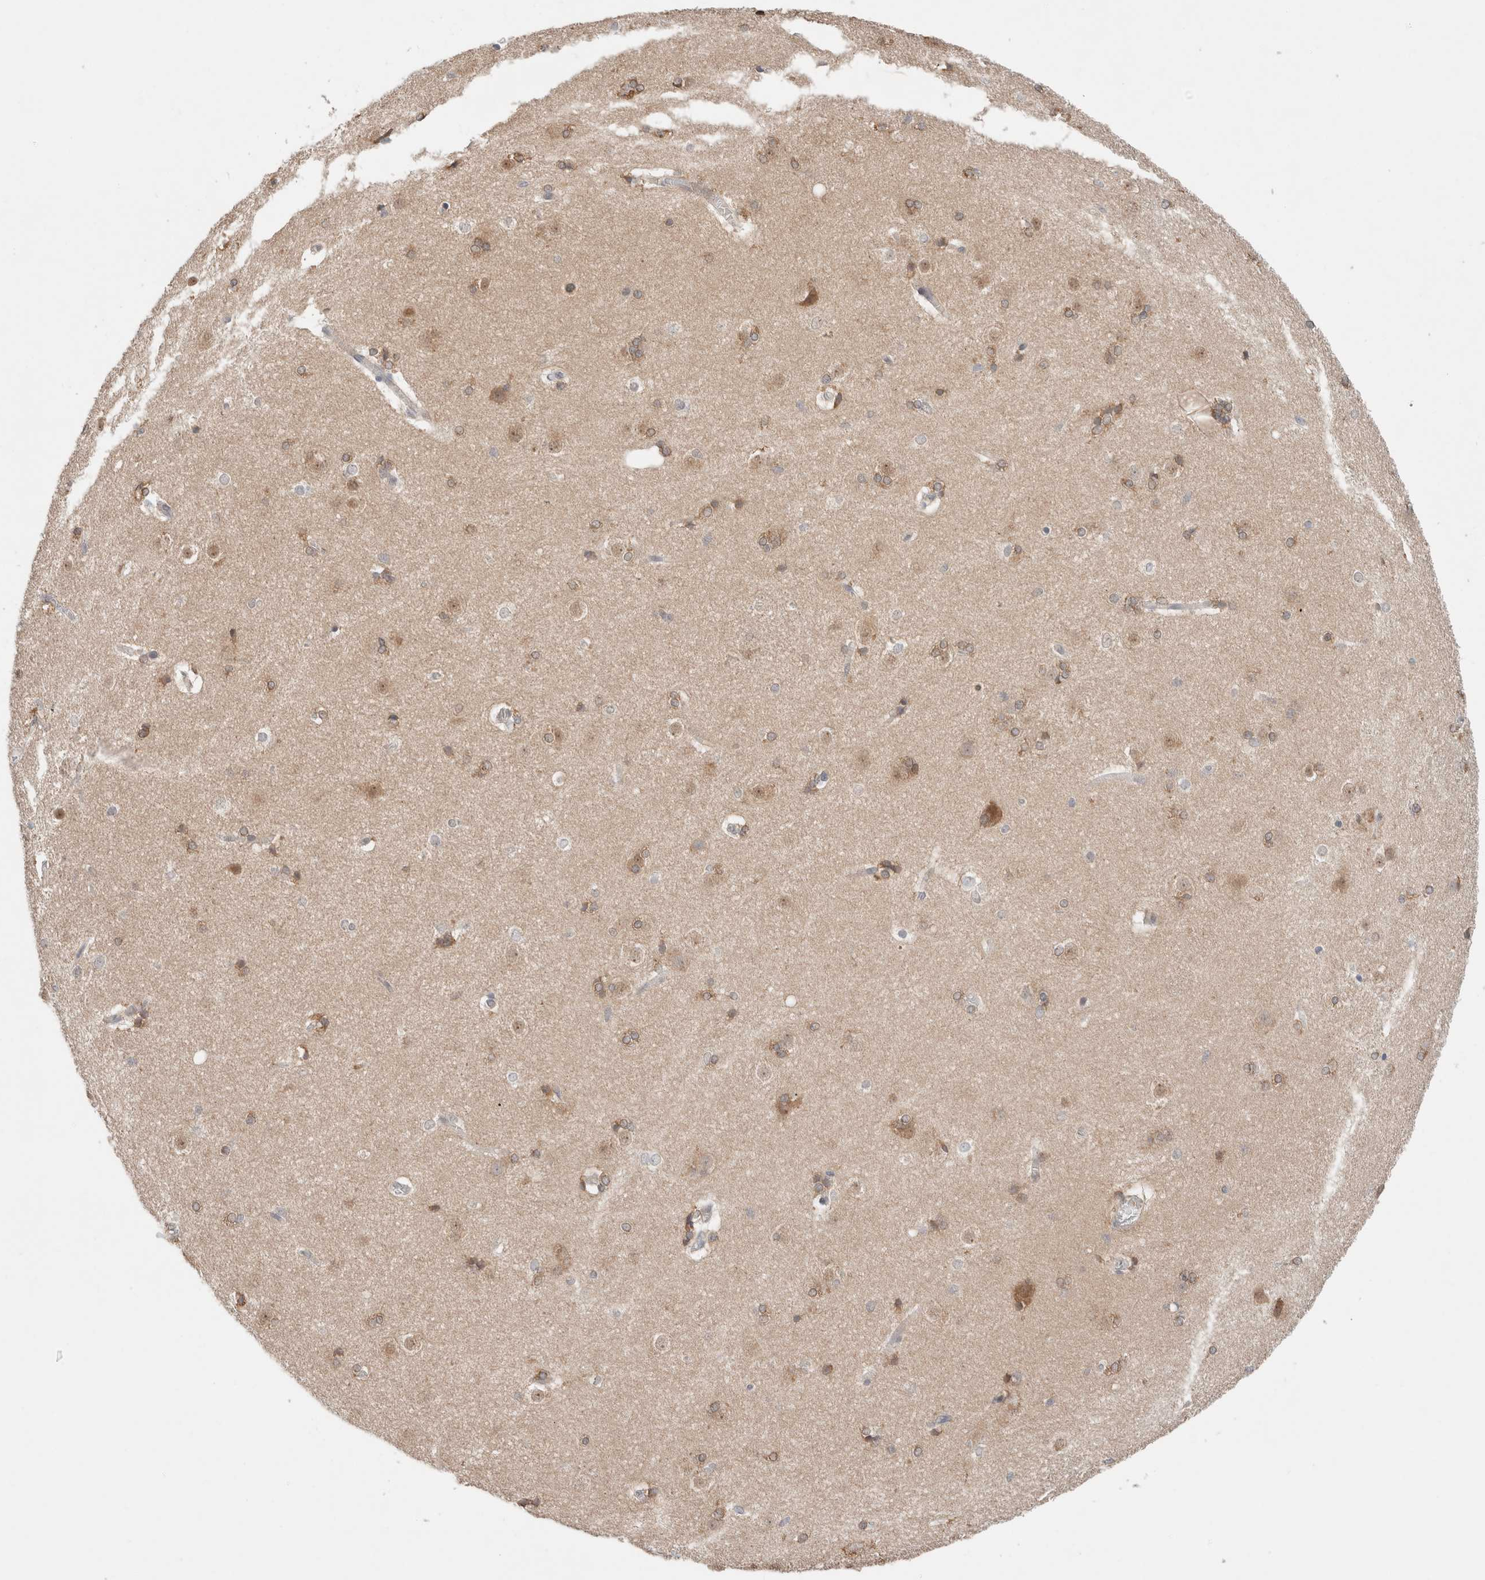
{"staining": {"intensity": "moderate", "quantity": "<25%", "location": "cytoplasmic/membranous"}, "tissue": "caudate", "cell_type": "Glial cells", "image_type": "normal", "snomed": [{"axis": "morphology", "description": "Normal tissue, NOS"}, {"axis": "topography", "description": "Lateral ventricle wall"}], "caption": "Unremarkable caudate reveals moderate cytoplasmic/membranous staining in approximately <25% of glial cells.", "gene": "ERI3", "patient": {"sex": "female", "age": 19}}